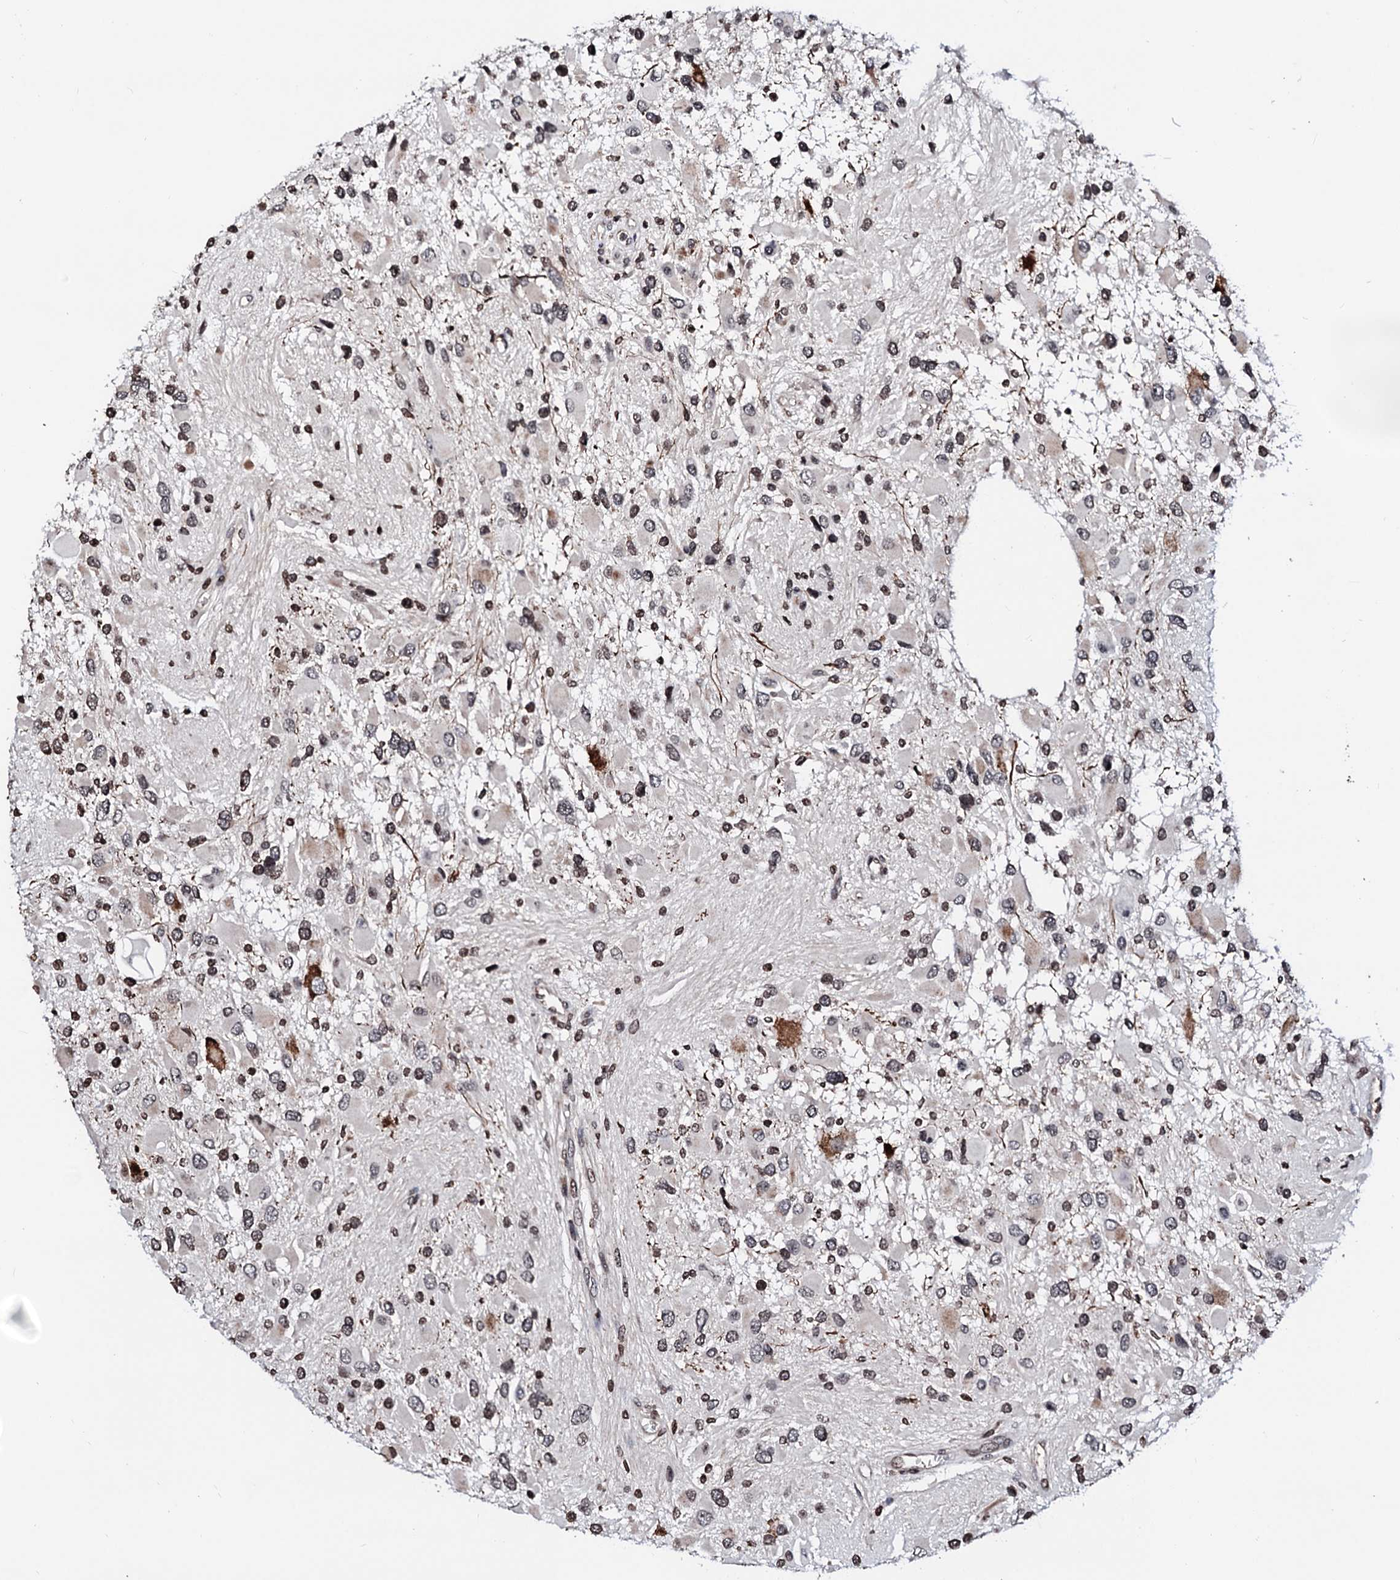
{"staining": {"intensity": "weak", "quantity": ">75%", "location": "nuclear"}, "tissue": "glioma", "cell_type": "Tumor cells", "image_type": "cancer", "snomed": [{"axis": "morphology", "description": "Glioma, malignant, High grade"}, {"axis": "topography", "description": "Brain"}], "caption": "Protein expression analysis of human glioma reveals weak nuclear positivity in about >75% of tumor cells. The staining is performed using DAB (3,3'-diaminobenzidine) brown chromogen to label protein expression. The nuclei are counter-stained blue using hematoxylin.", "gene": "LSM11", "patient": {"sex": "male", "age": 53}}